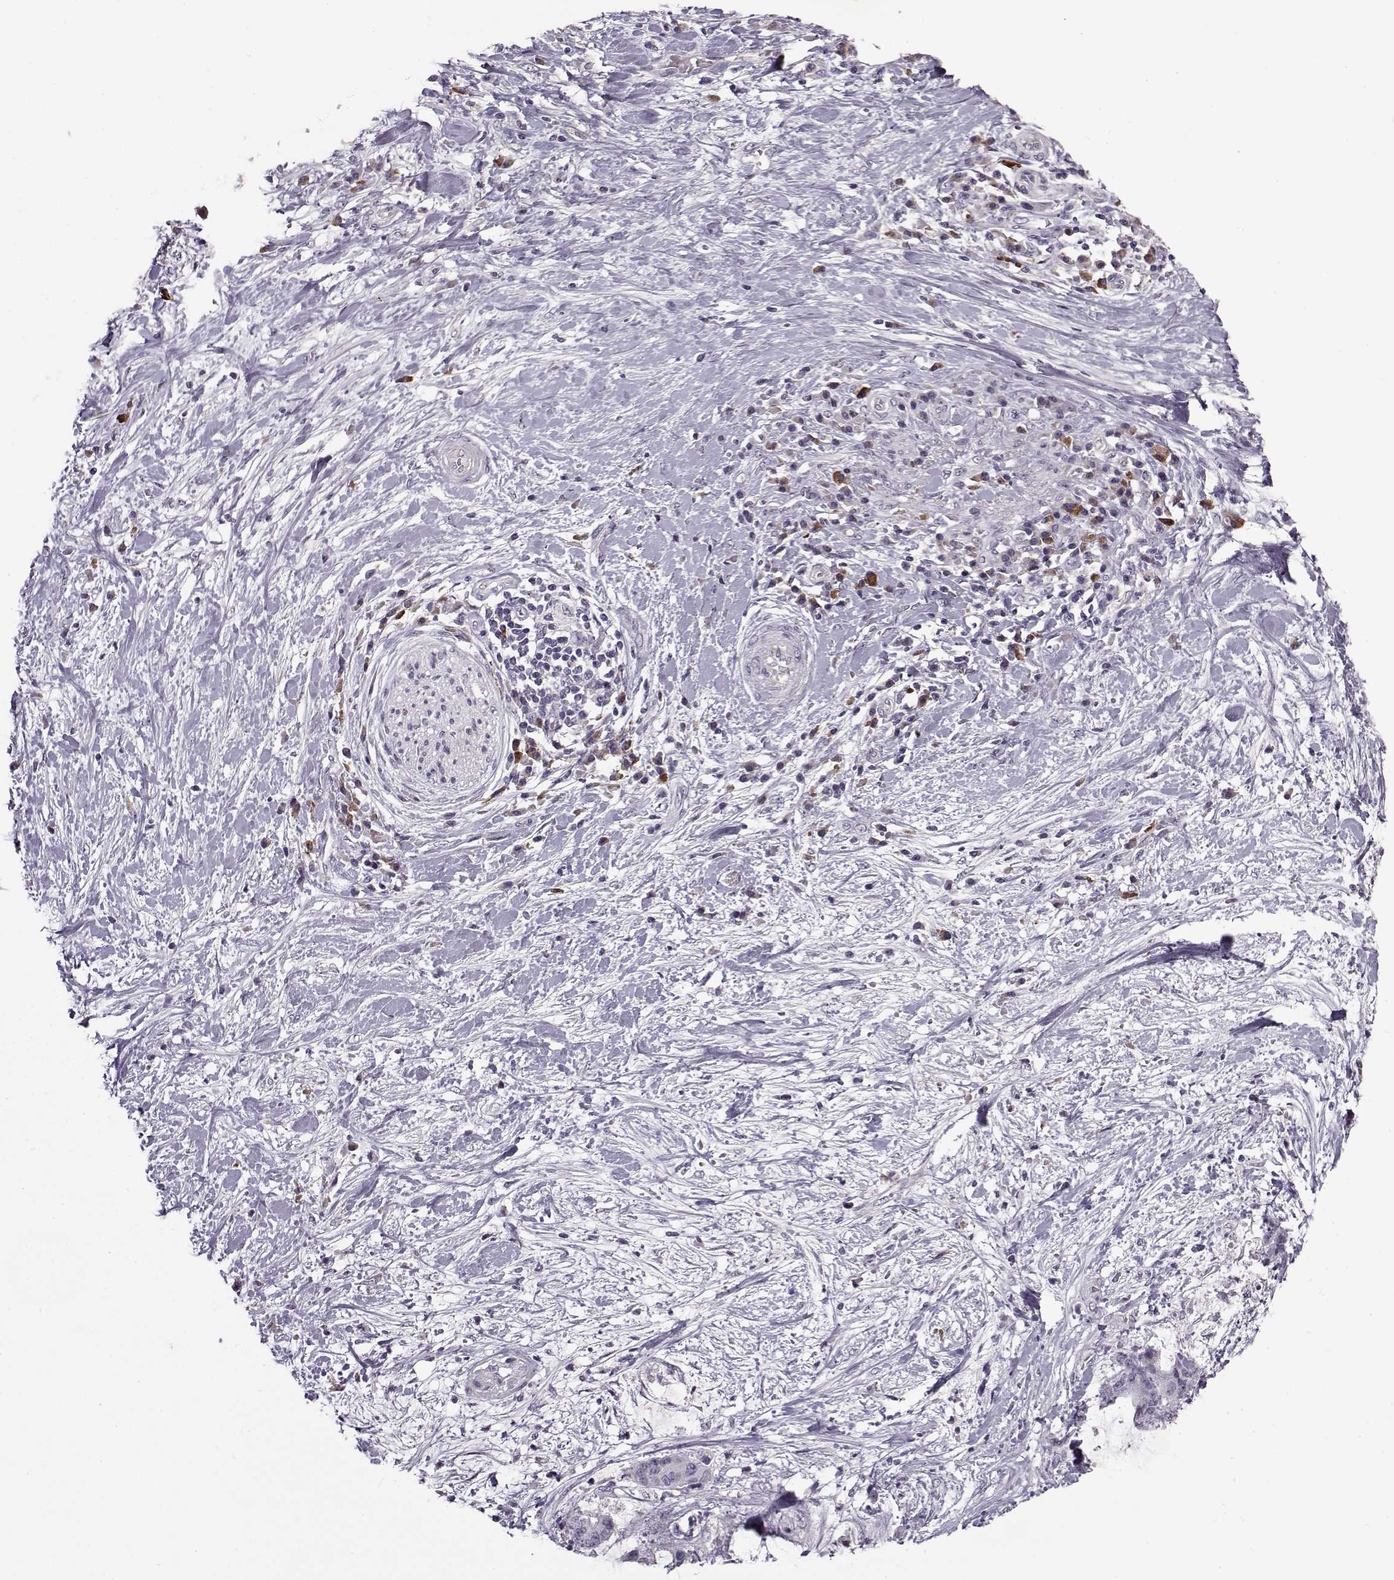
{"staining": {"intensity": "negative", "quantity": "none", "location": "none"}, "tissue": "liver cancer", "cell_type": "Tumor cells", "image_type": "cancer", "snomed": [{"axis": "morphology", "description": "Cholangiocarcinoma"}, {"axis": "topography", "description": "Liver"}], "caption": "IHC of human cholangiocarcinoma (liver) exhibits no expression in tumor cells.", "gene": "KRT9", "patient": {"sex": "female", "age": 73}}